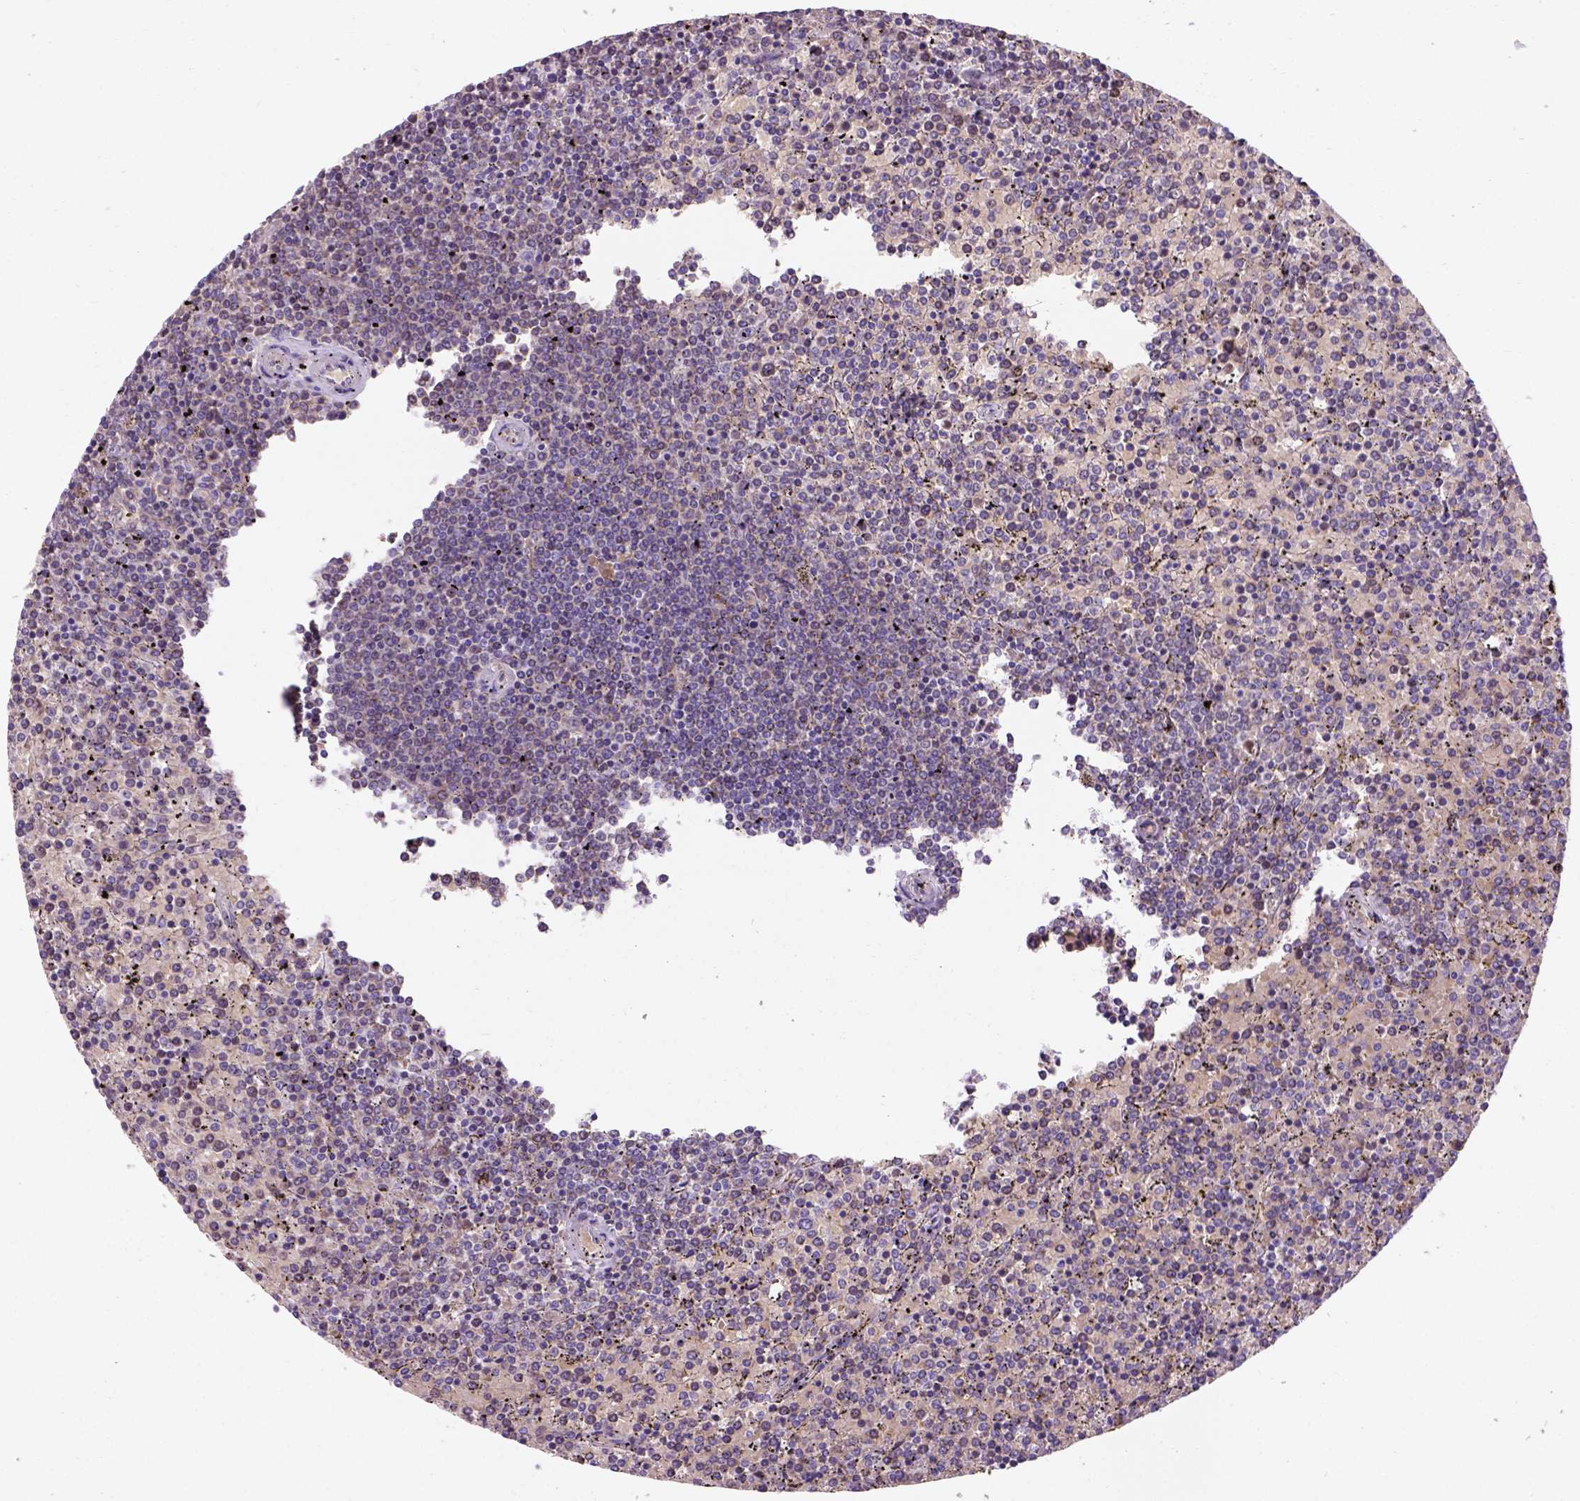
{"staining": {"intensity": "negative", "quantity": "none", "location": "none"}, "tissue": "lymphoma", "cell_type": "Tumor cells", "image_type": "cancer", "snomed": [{"axis": "morphology", "description": "Malignant lymphoma, non-Hodgkin's type, Low grade"}, {"axis": "topography", "description": "Spleen"}], "caption": "Tumor cells show no significant protein expression in lymphoma.", "gene": "L2HGDH", "patient": {"sex": "female", "age": 77}}